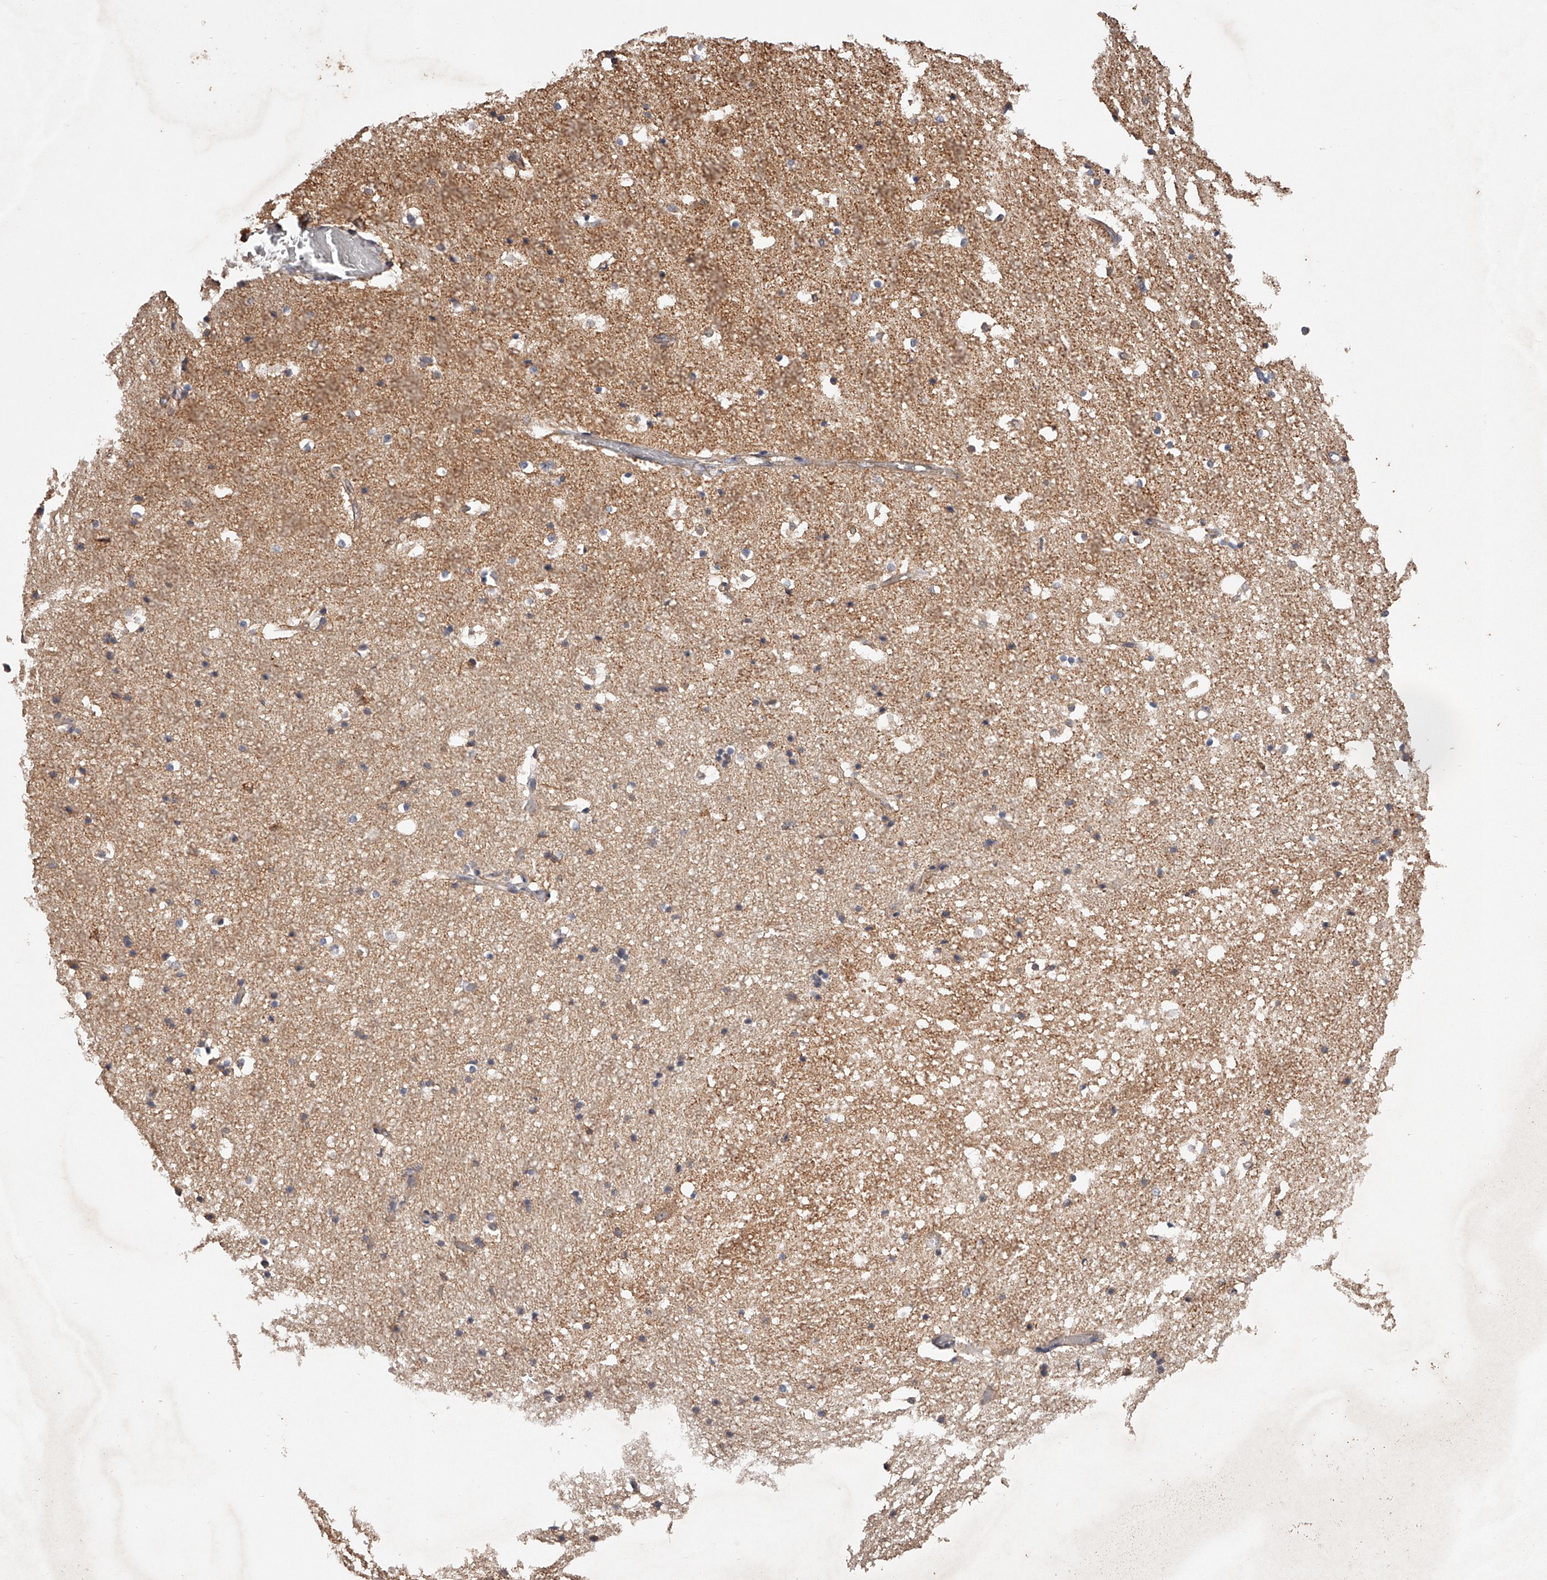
{"staining": {"intensity": "weak", "quantity": "25%-75%", "location": "cytoplasmic/membranous"}, "tissue": "hippocampus", "cell_type": "Glial cells", "image_type": "normal", "snomed": [{"axis": "morphology", "description": "Normal tissue, NOS"}, {"axis": "topography", "description": "Hippocampus"}], "caption": "Weak cytoplasmic/membranous expression for a protein is appreciated in about 25%-75% of glial cells of unremarkable hippocampus using immunohistochemistry.", "gene": "USP21", "patient": {"sex": "female", "age": 52}}